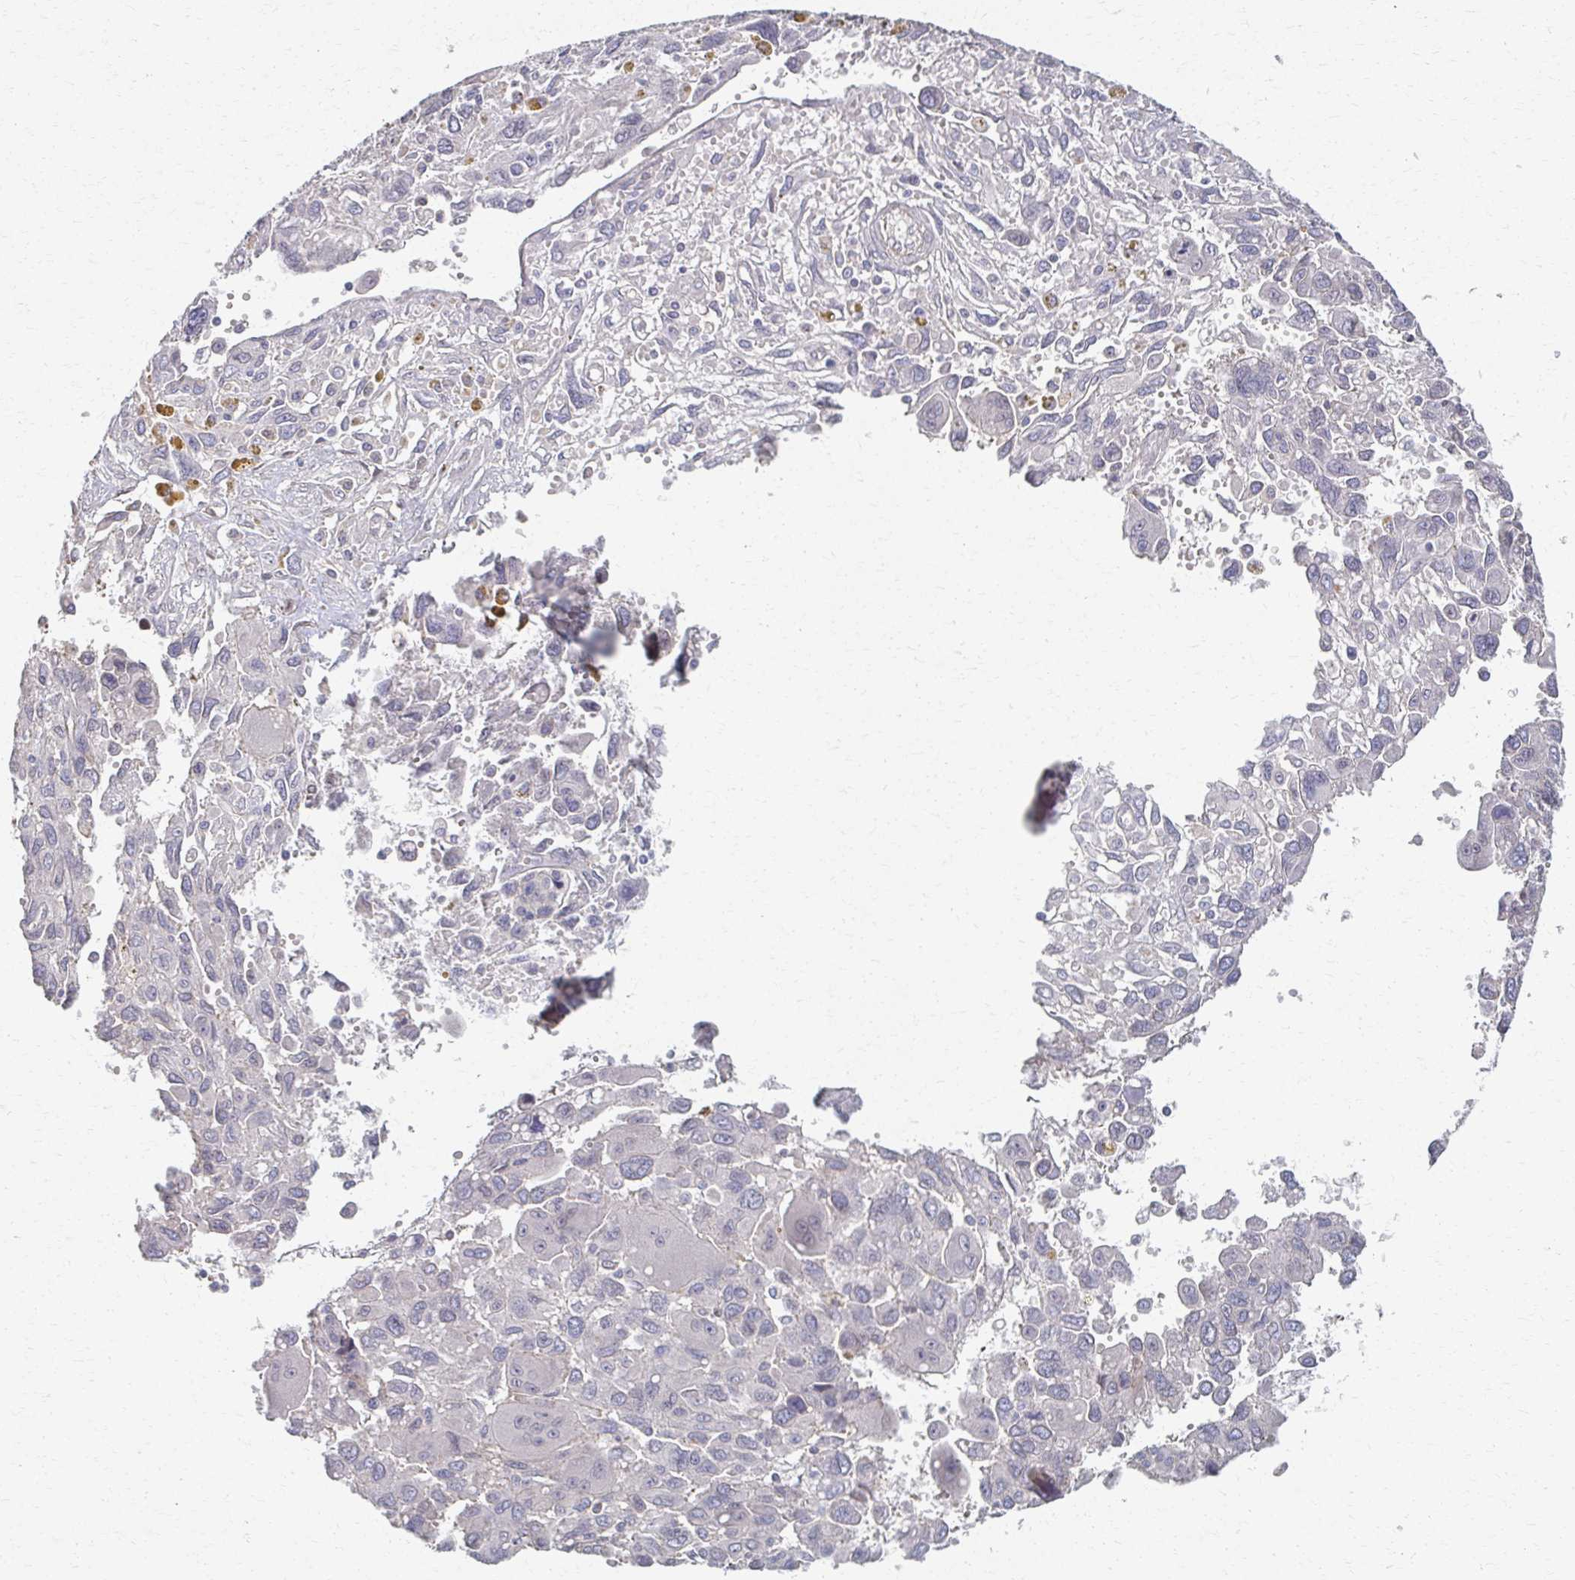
{"staining": {"intensity": "negative", "quantity": "none", "location": "none"}, "tissue": "pancreatic cancer", "cell_type": "Tumor cells", "image_type": "cancer", "snomed": [{"axis": "morphology", "description": "Adenocarcinoma, NOS"}, {"axis": "topography", "description": "Pancreas"}], "caption": "DAB immunohistochemical staining of human pancreatic cancer (adenocarcinoma) shows no significant staining in tumor cells.", "gene": "EOLA2", "patient": {"sex": "female", "age": 47}}